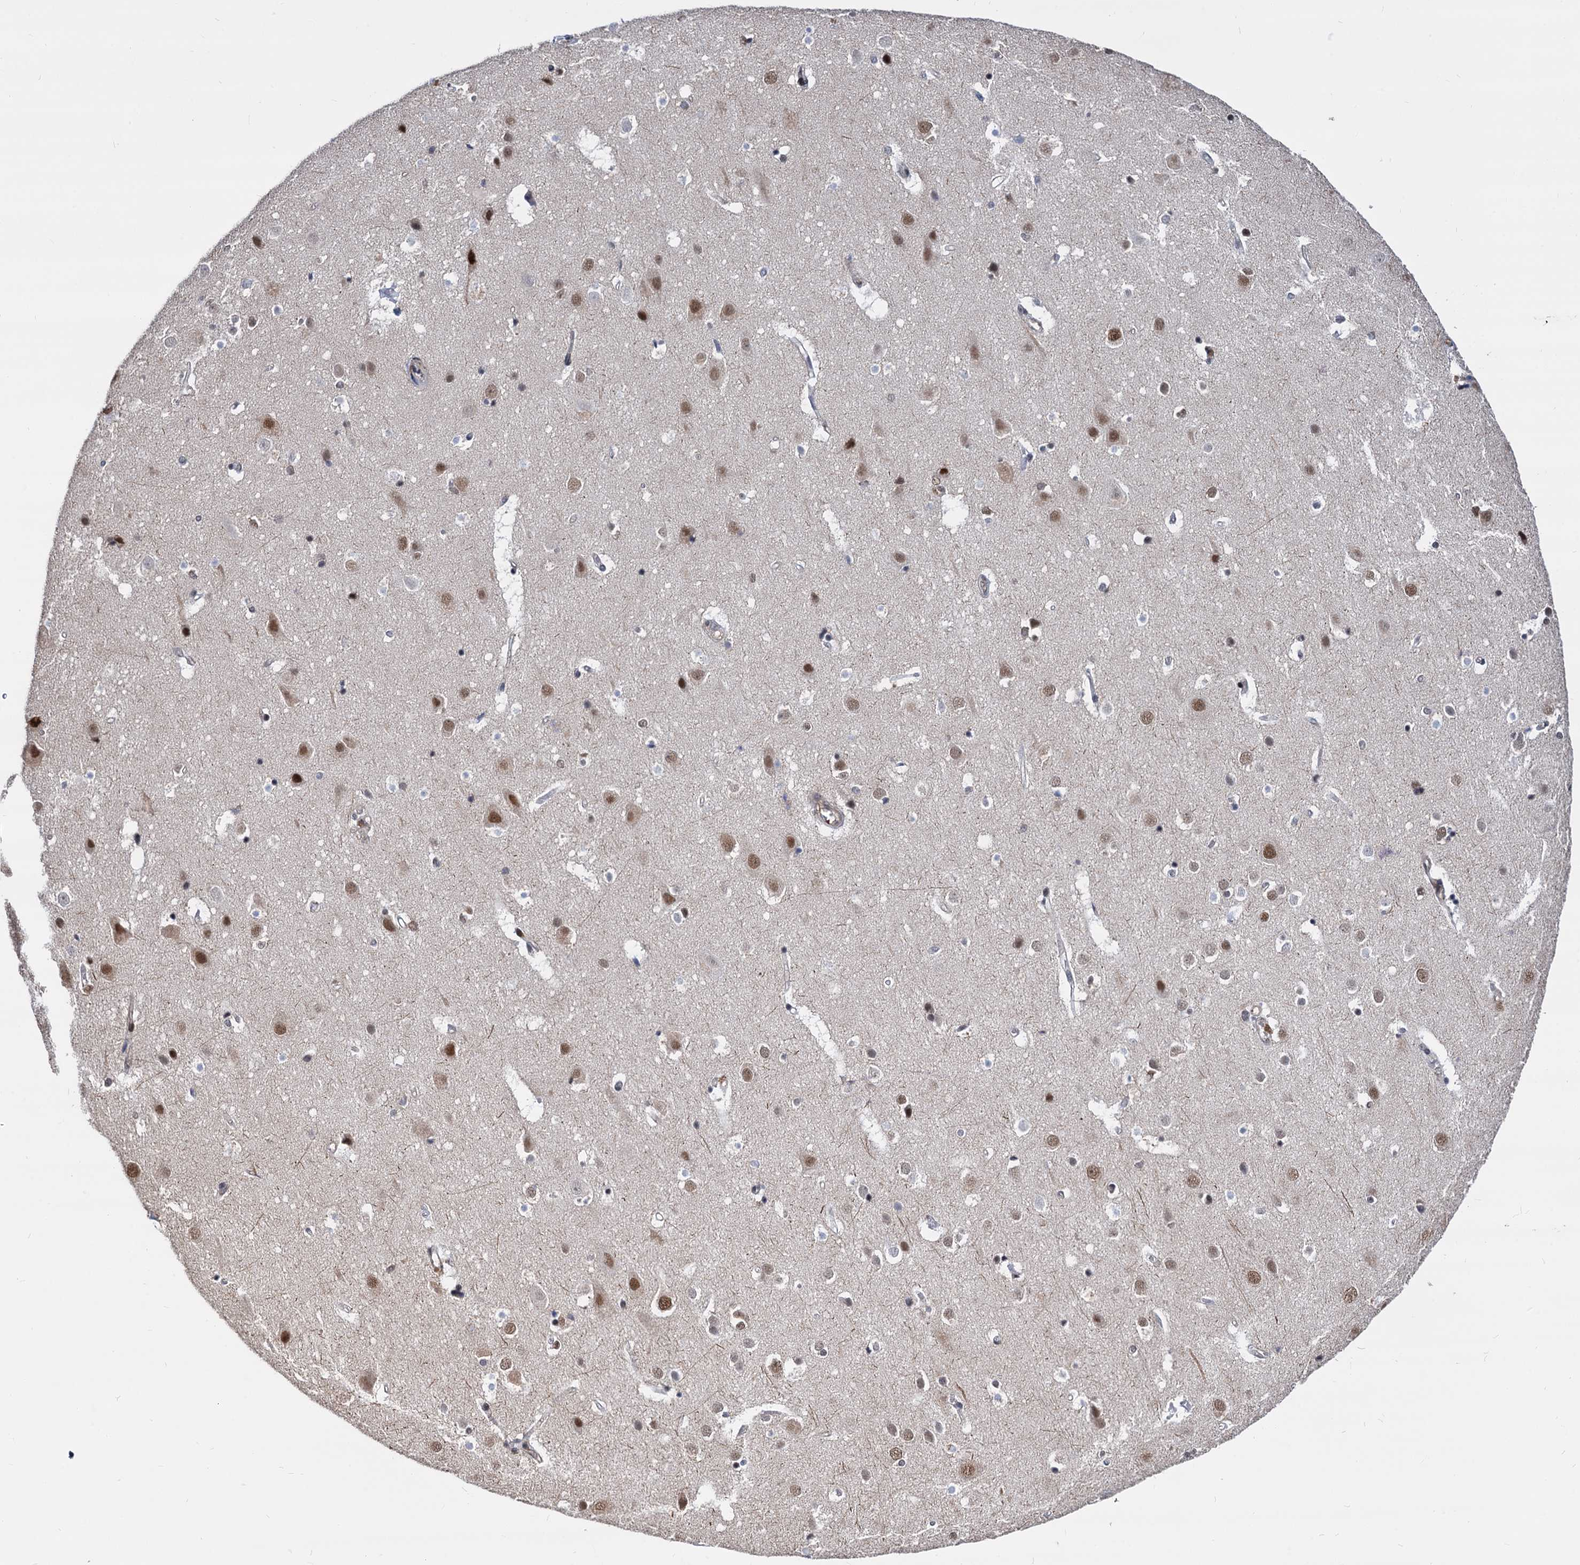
{"staining": {"intensity": "moderate", "quantity": ">75%", "location": "cytoplasmic/membranous,nuclear"}, "tissue": "cerebral cortex", "cell_type": "Endothelial cells", "image_type": "normal", "snomed": [{"axis": "morphology", "description": "Normal tissue, NOS"}, {"axis": "topography", "description": "Cerebral cortex"}], "caption": "Brown immunohistochemical staining in benign human cerebral cortex shows moderate cytoplasmic/membranous,nuclear positivity in approximately >75% of endothelial cells.", "gene": "PSMD4", "patient": {"sex": "male", "age": 54}}